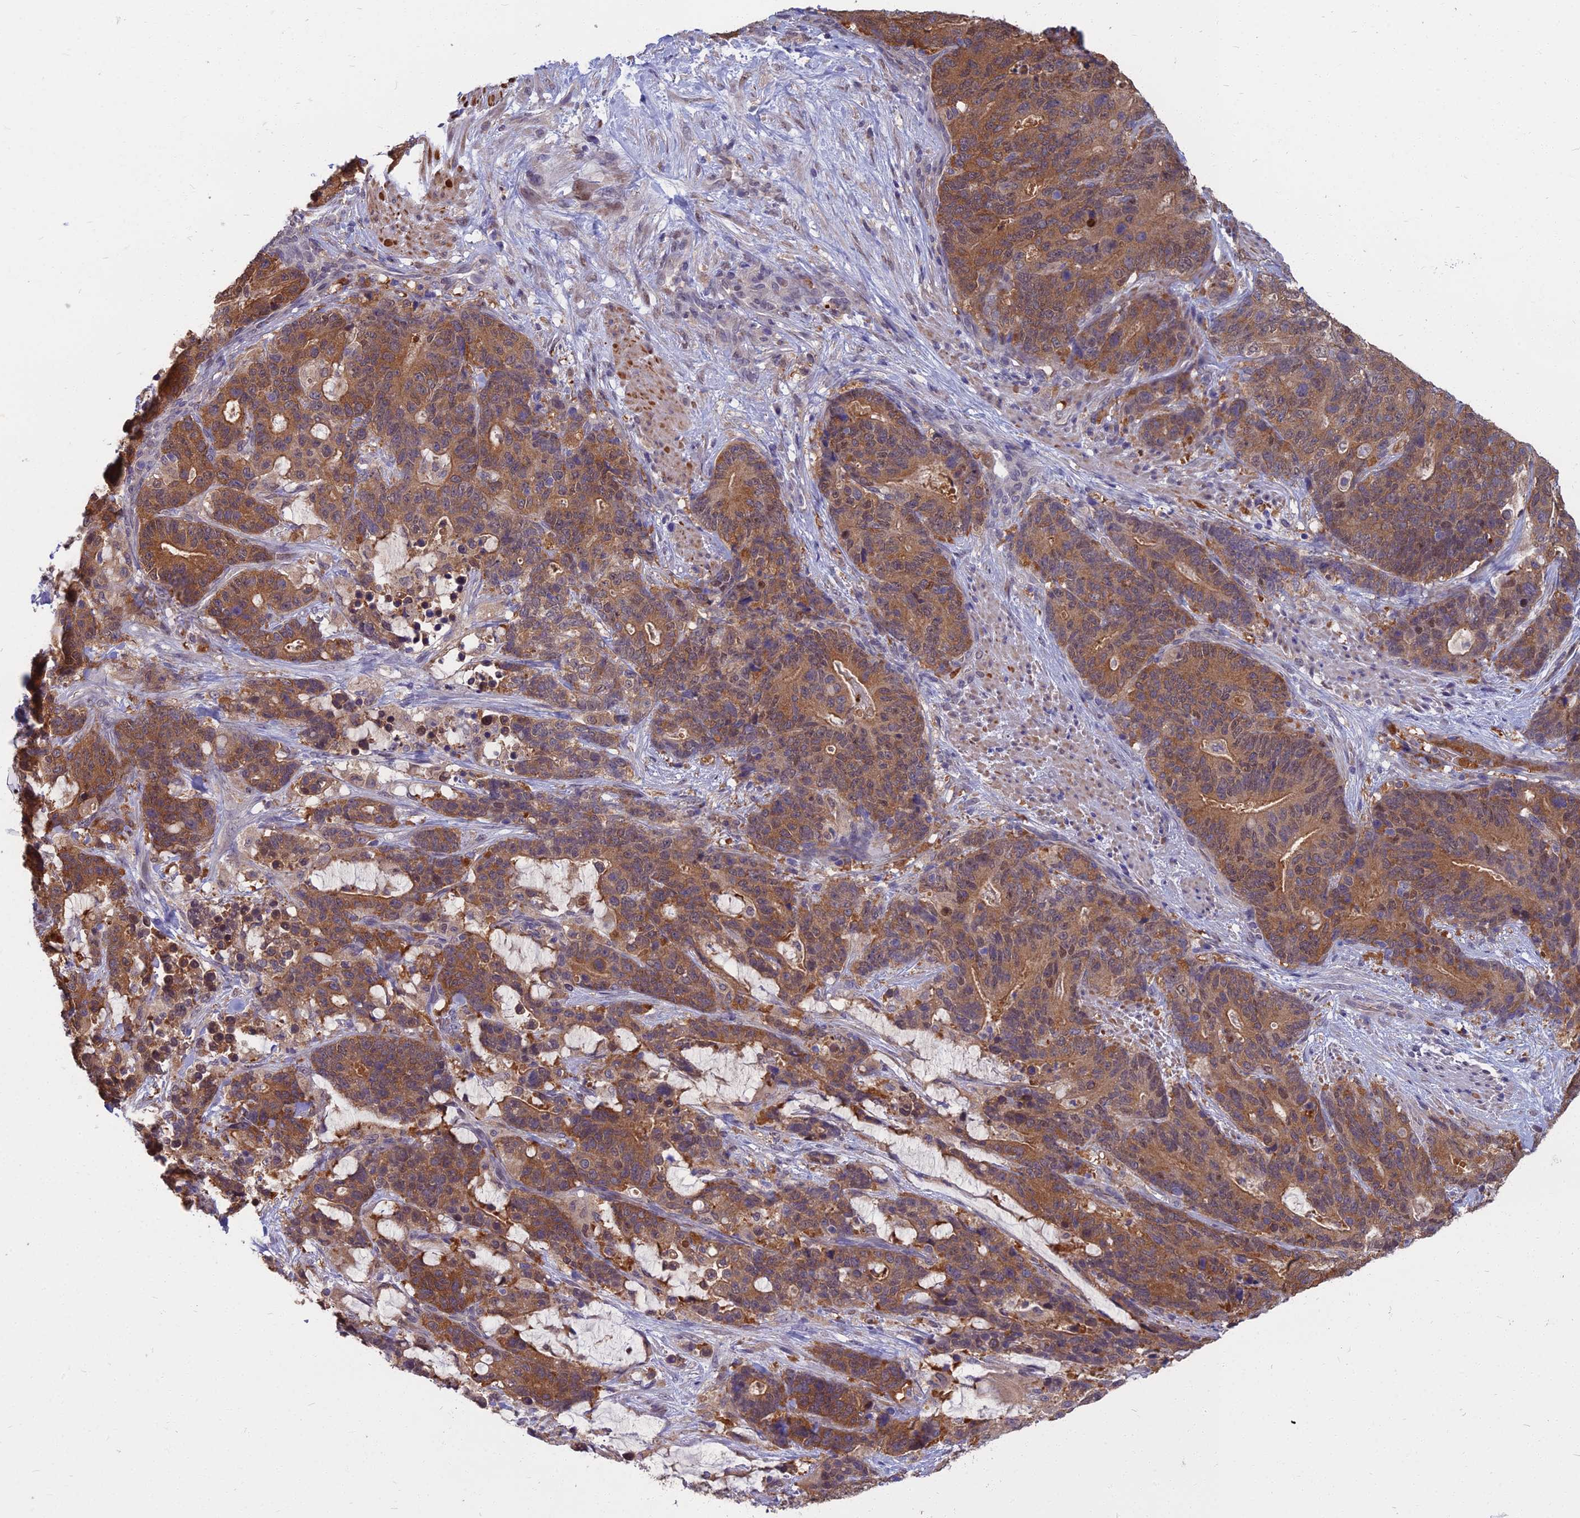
{"staining": {"intensity": "moderate", "quantity": ">75%", "location": "cytoplasmic/membranous"}, "tissue": "stomach cancer", "cell_type": "Tumor cells", "image_type": "cancer", "snomed": [{"axis": "morphology", "description": "Adenocarcinoma, NOS"}, {"axis": "topography", "description": "Stomach"}], "caption": "Protein positivity by IHC displays moderate cytoplasmic/membranous expression in about >75% of tumor cells in stomach adenocarcinoma.", "gene": "NR4A3", "patient": {"sex": "female", "age": 76}}